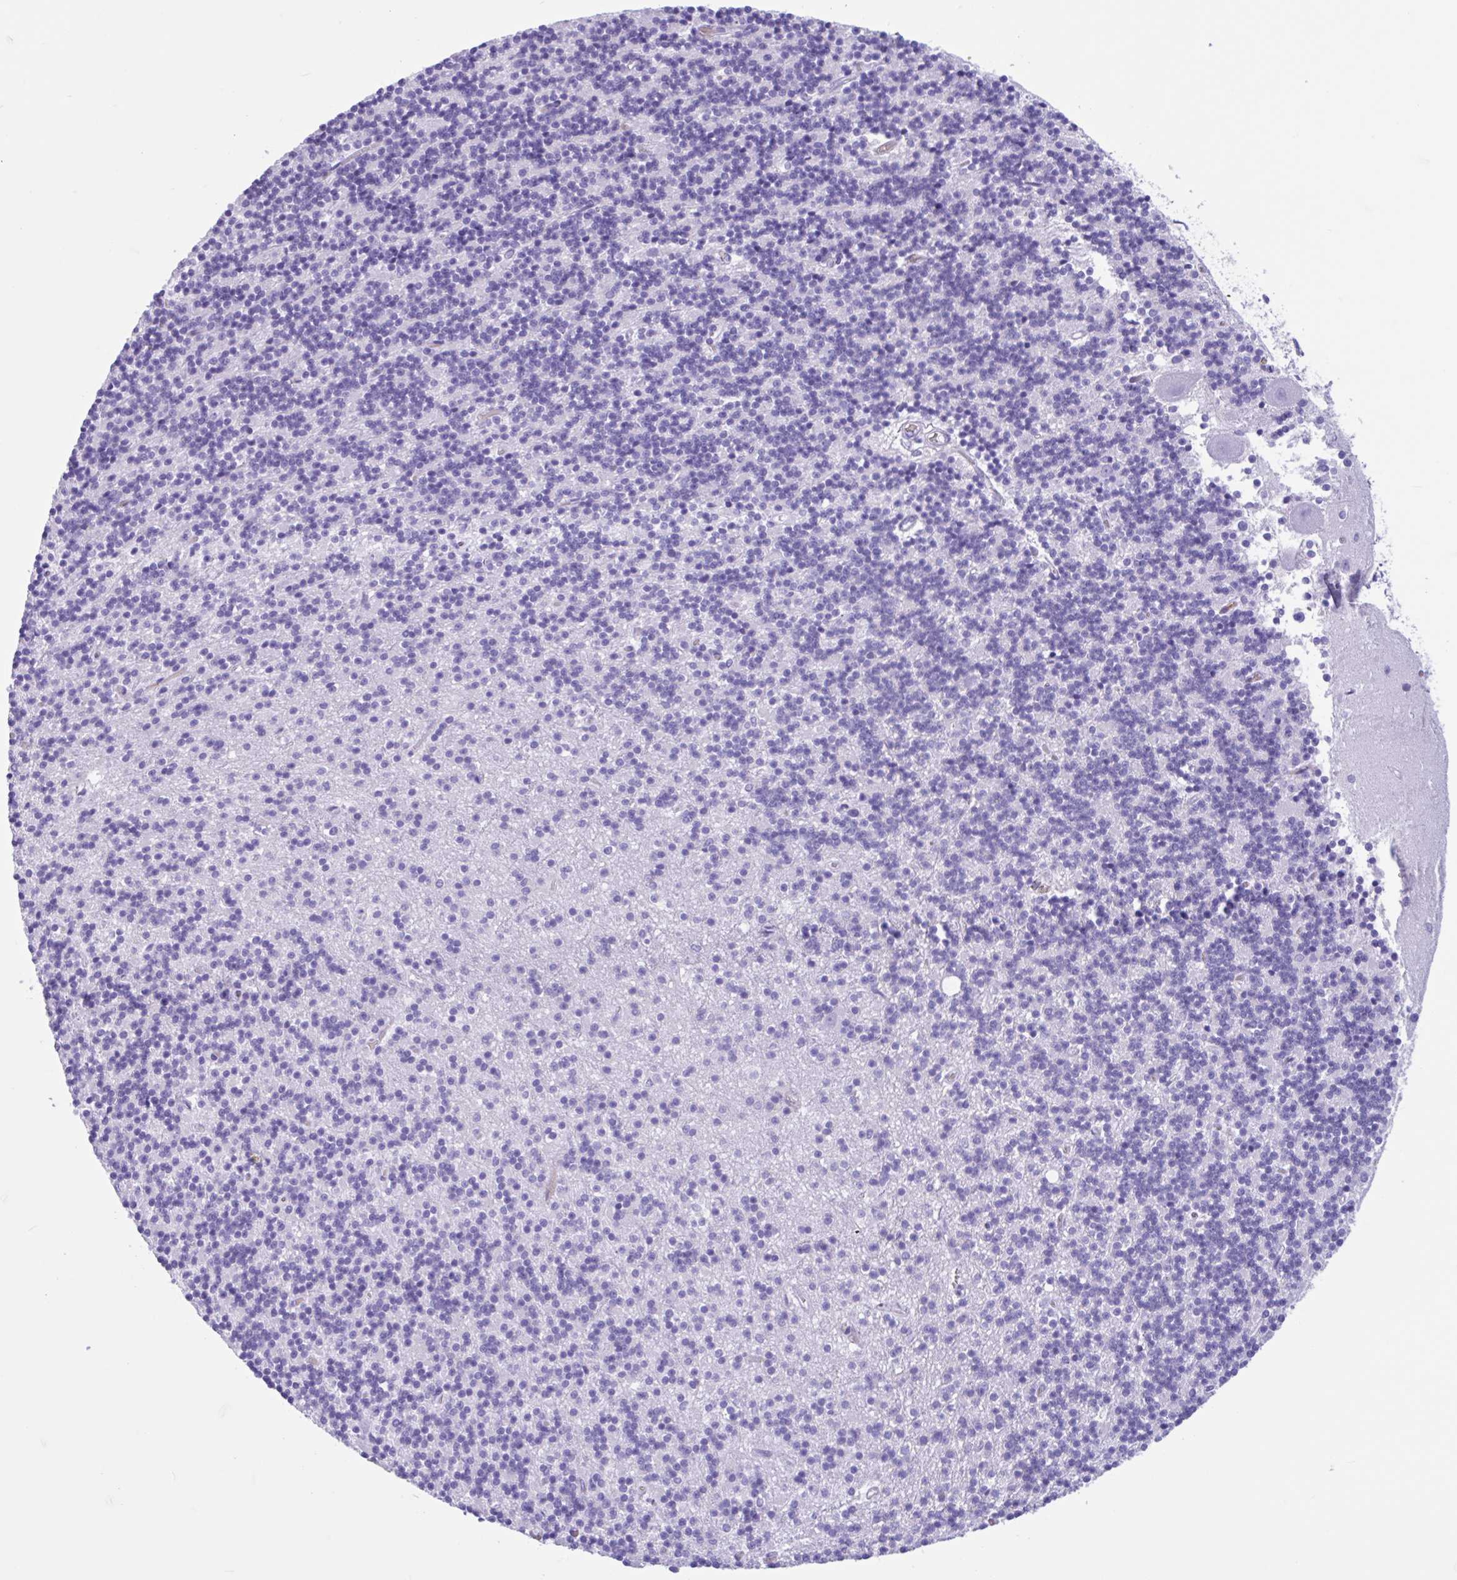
{"staining": {"intensity": "negative", "quantity": "none", "location": "none"}, "tissue": "cerebellum", "cell_type": "Cells in granular layer", "image_type": "normal", "snomed": [{"axis": "morphology", "description": "Normal tissue, NOS"}, {"axis": "topography", "description": "Cerebellum"}], "caption": "High magnification brightfield microscopy of unremarkable cerebellum stained with DAB (brown) and counterstained with hematoxylin (blue): cells in granular layer show no significant expression. The staining was performed using DAB (3,3'-diaminobenzidine) to visualize the protein expression in brown, while the nuclei were stained in blue with hematoxylin (Magnification: 20x).", "gene": "TMEM79", "patient": {"sex": "male", "age": 54}}